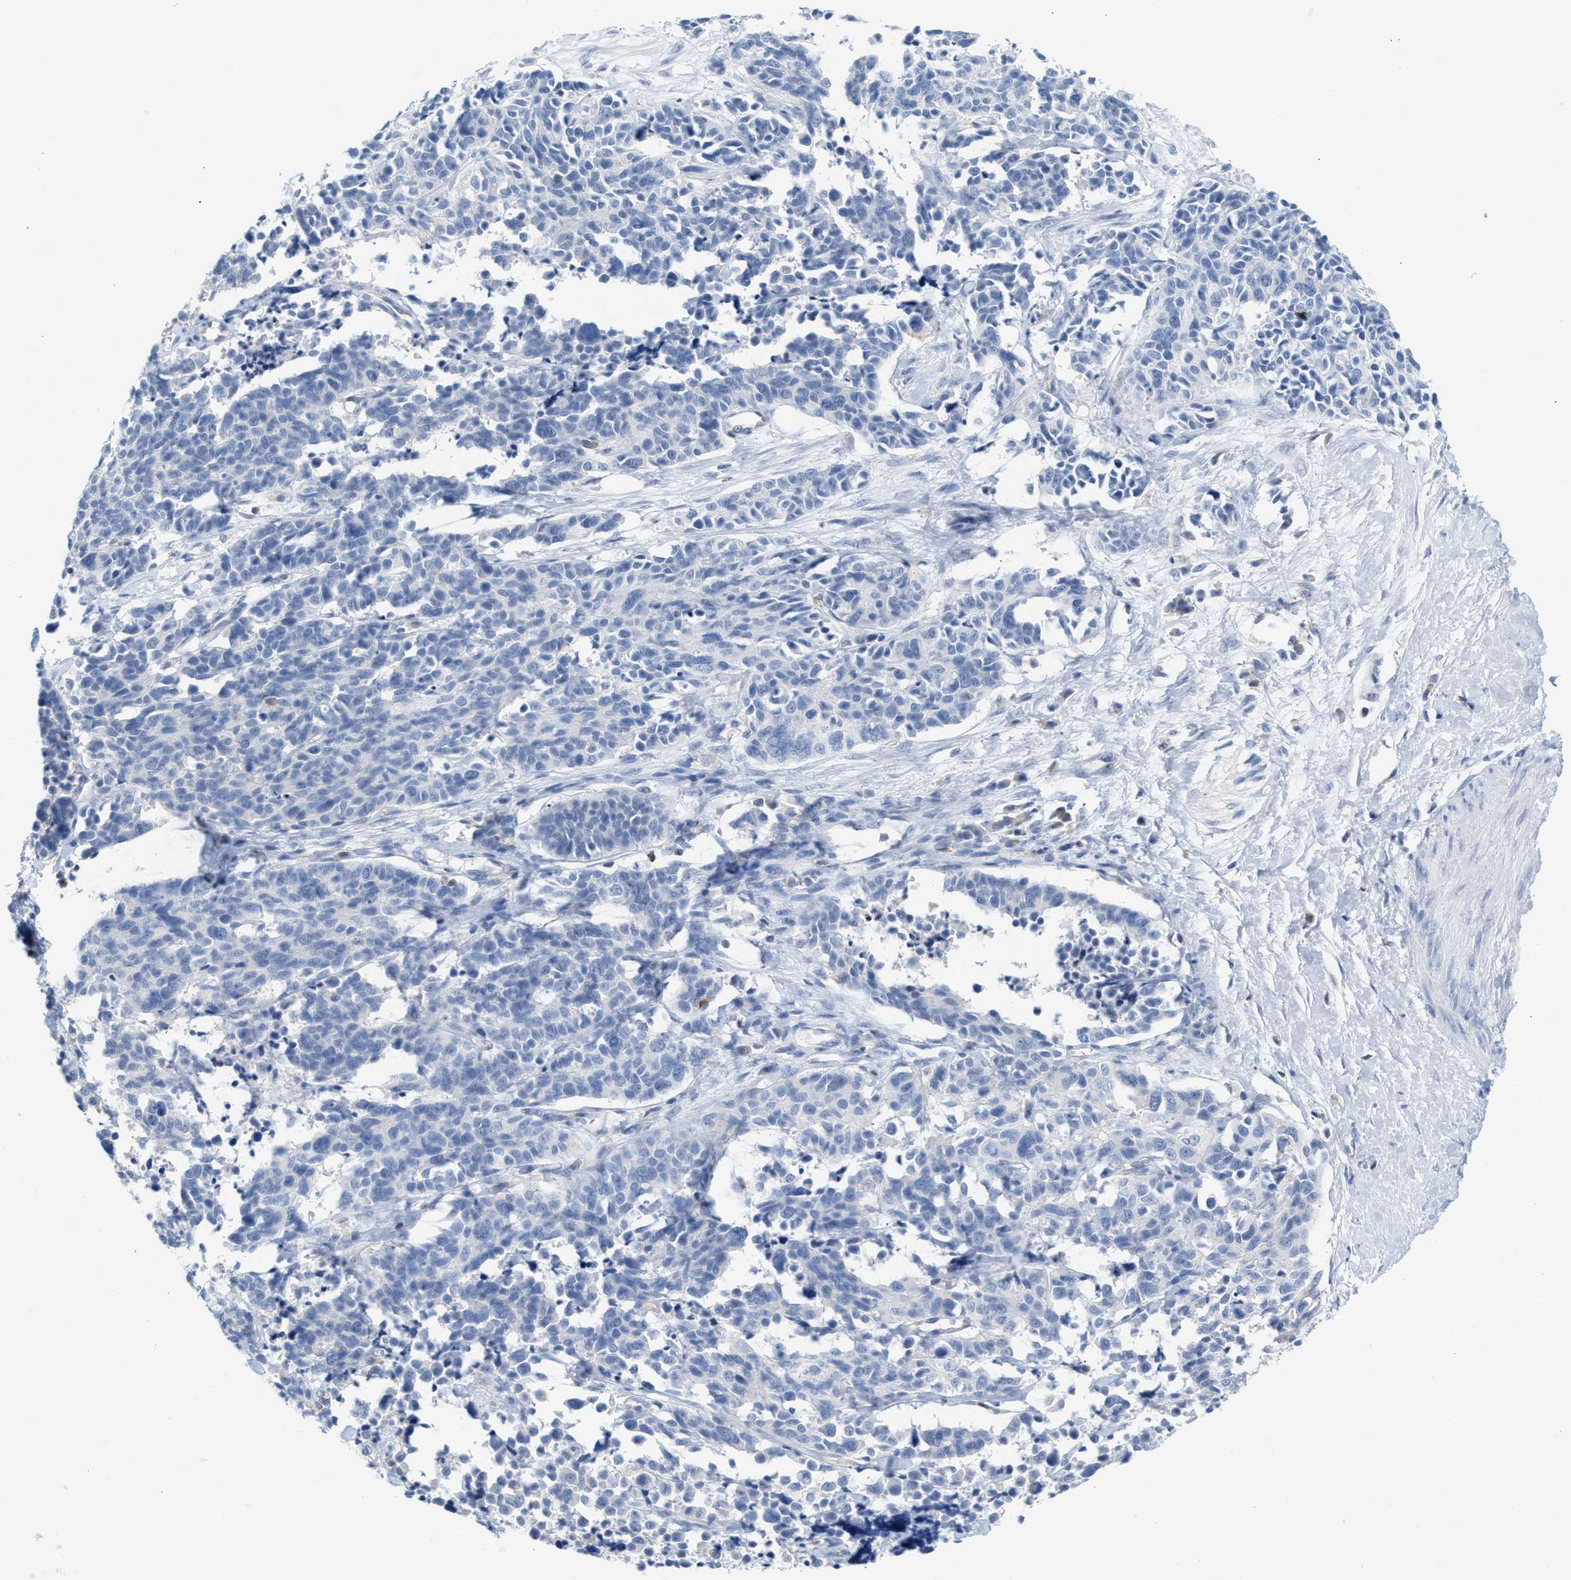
{"staining": {"intensity": "negative", "quantity": "none", "location": "none"}, "tissue": "cervical cancer", "cell_type": "Tumor cells", "image_type": "cancer", "snomed": [{"axis": "morphology", "description": "Squamous cell carcinoma, NOS"}, {"axis": "topography", "description": "Cervix"}], "caption": "A histopathology image of squamous cell carcinoma (cervical) stained for a protein reveals no brown staining in tumor cells.", "gene": "IL16", "patient": {"sex": "female", "age": 35}}